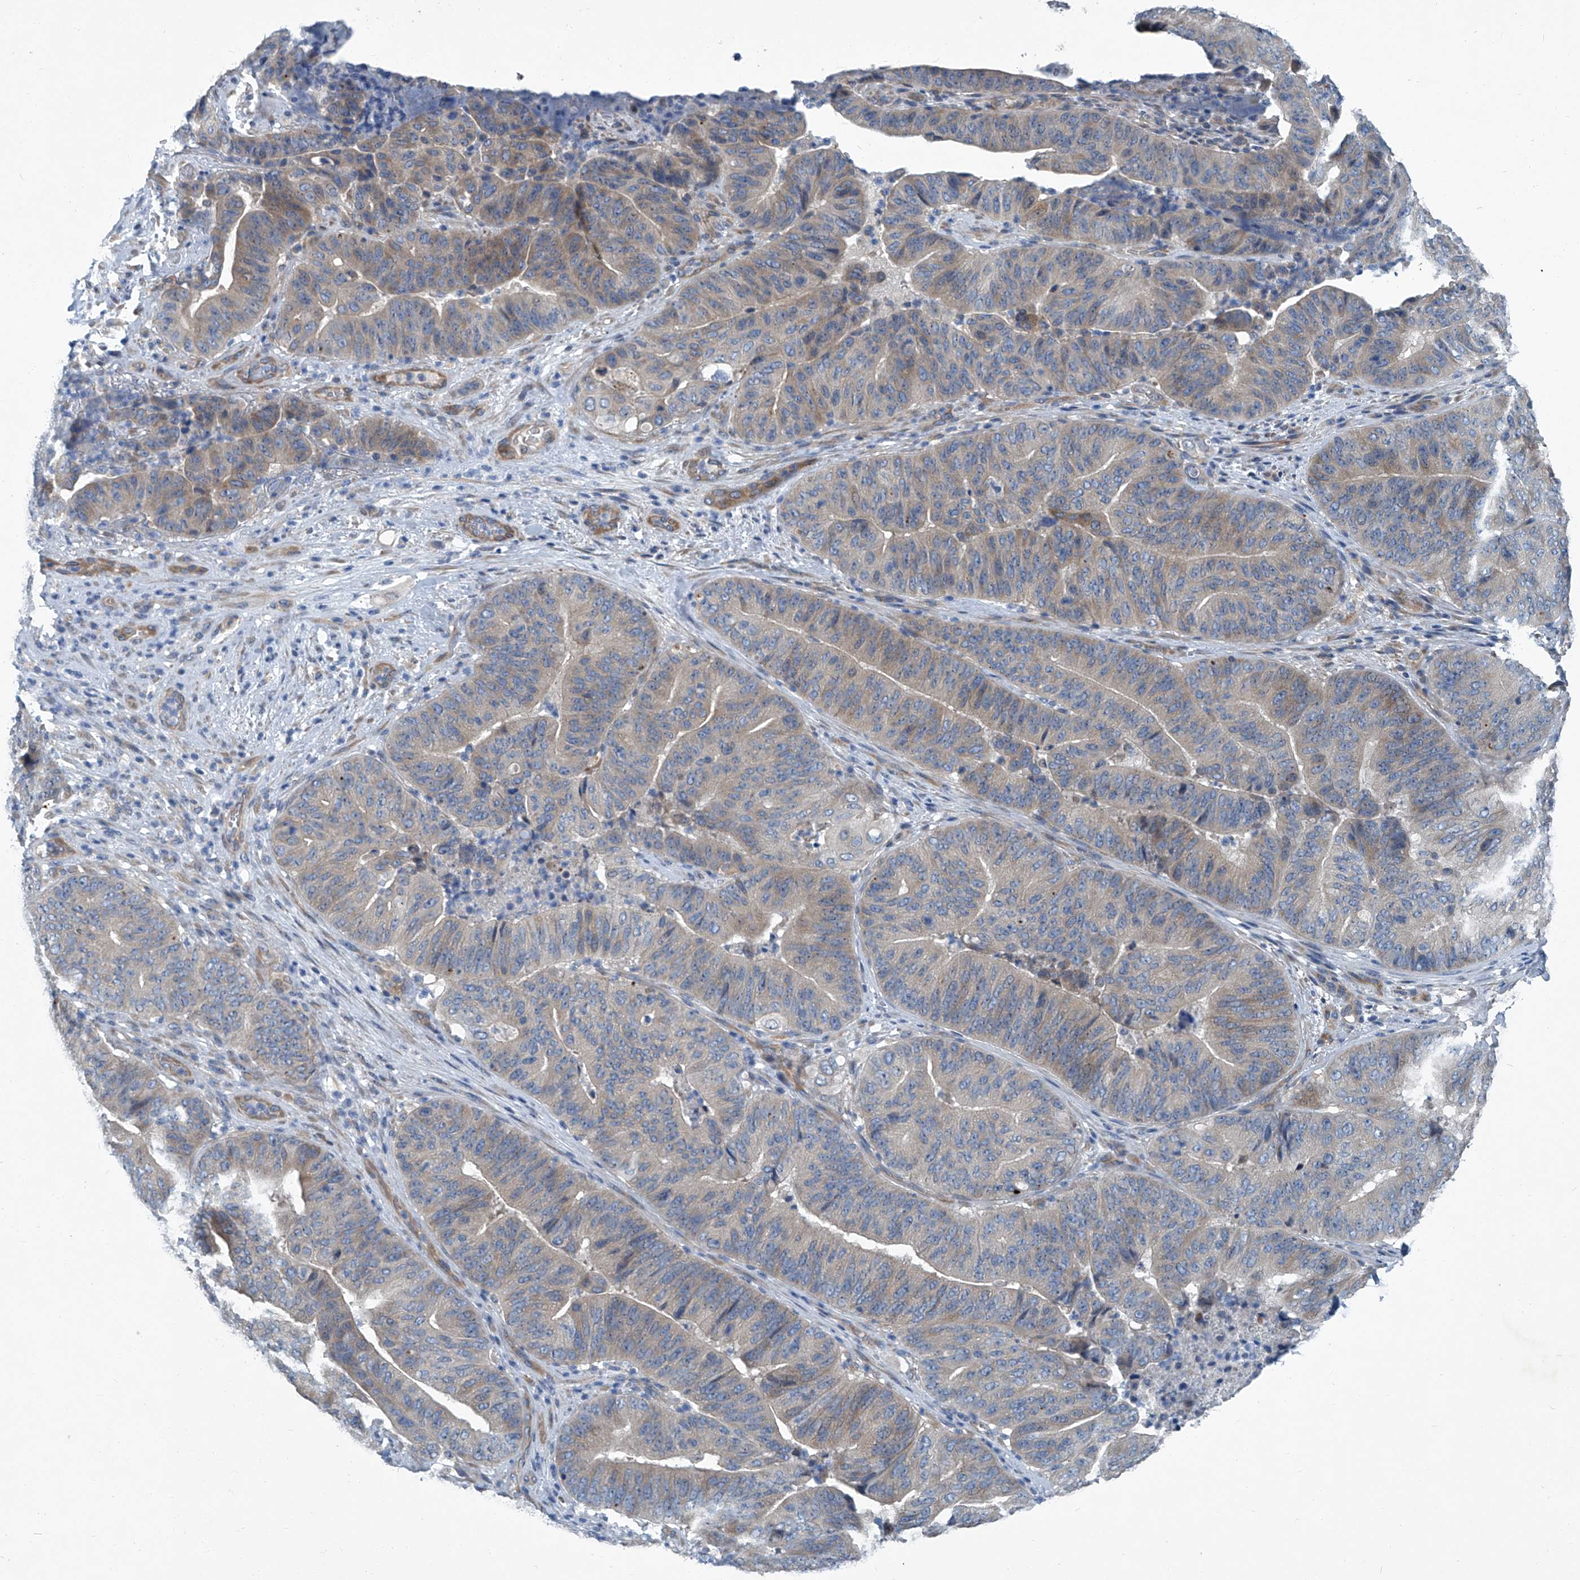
{"staining": {"intensity": "moderate", "quantity": "25%-75%", "location": "cytoplasmic/membranous"}, "tissue": "pancreatic cancer", "cell_type": "Tumor cells", "image_type": "cancer", "snomed": [{"axis": "morphology", "description": "Adenocarcinoma, NOS"}, {"axis": "topography", "description": "Pancreas"}], "caption": "Approximately 25%-75% of tumor cells in pancreatic adenocarcinoma reveal moderate cytoplasmic/membranous protein positivity as visualized by brown immunohistochemical staining.", "gene": "SLC26A11", "patient": {"sex": "female", "age": 77}}